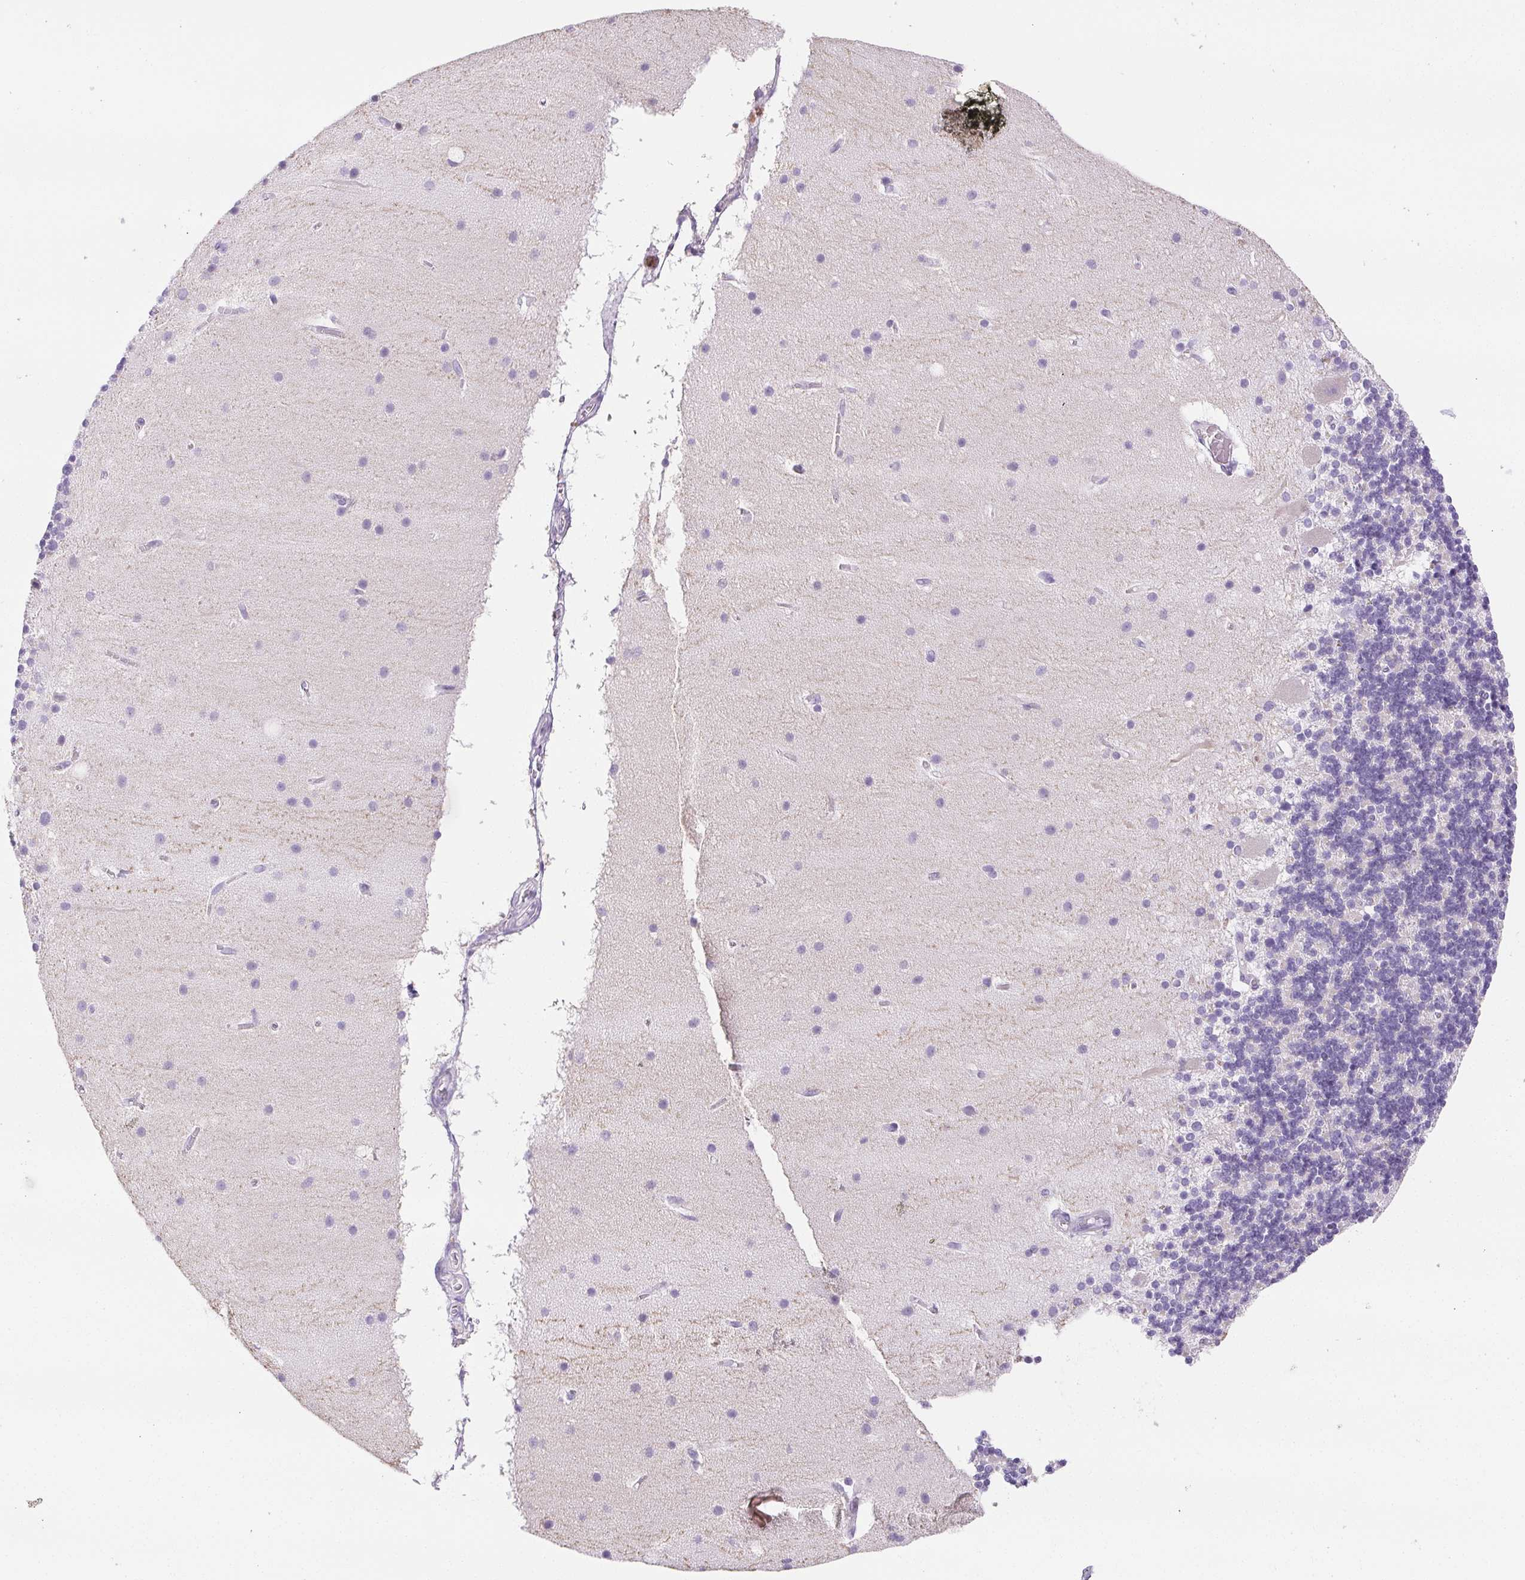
{"staining": {"intensity": "negative", "quantity": "none", "location": "none"}, "tissue": "cerebellum", "cell_type": "Cells in granular layer", "image_type": "normal", "snomed": [{"axis": "morphology", "description": "Normal tissue, NOS"}, {"axis": "topography", "description": "Cerebellum"}], "caption": "Cells in granular layer show no significant positivity in benign cerebellum. (DAB (3,3'-diaminobenzidine) immunohistochemistry (IHC), high magnification).", "gene": "BEND2", "patient": {"sex": "male", "age": 70}}